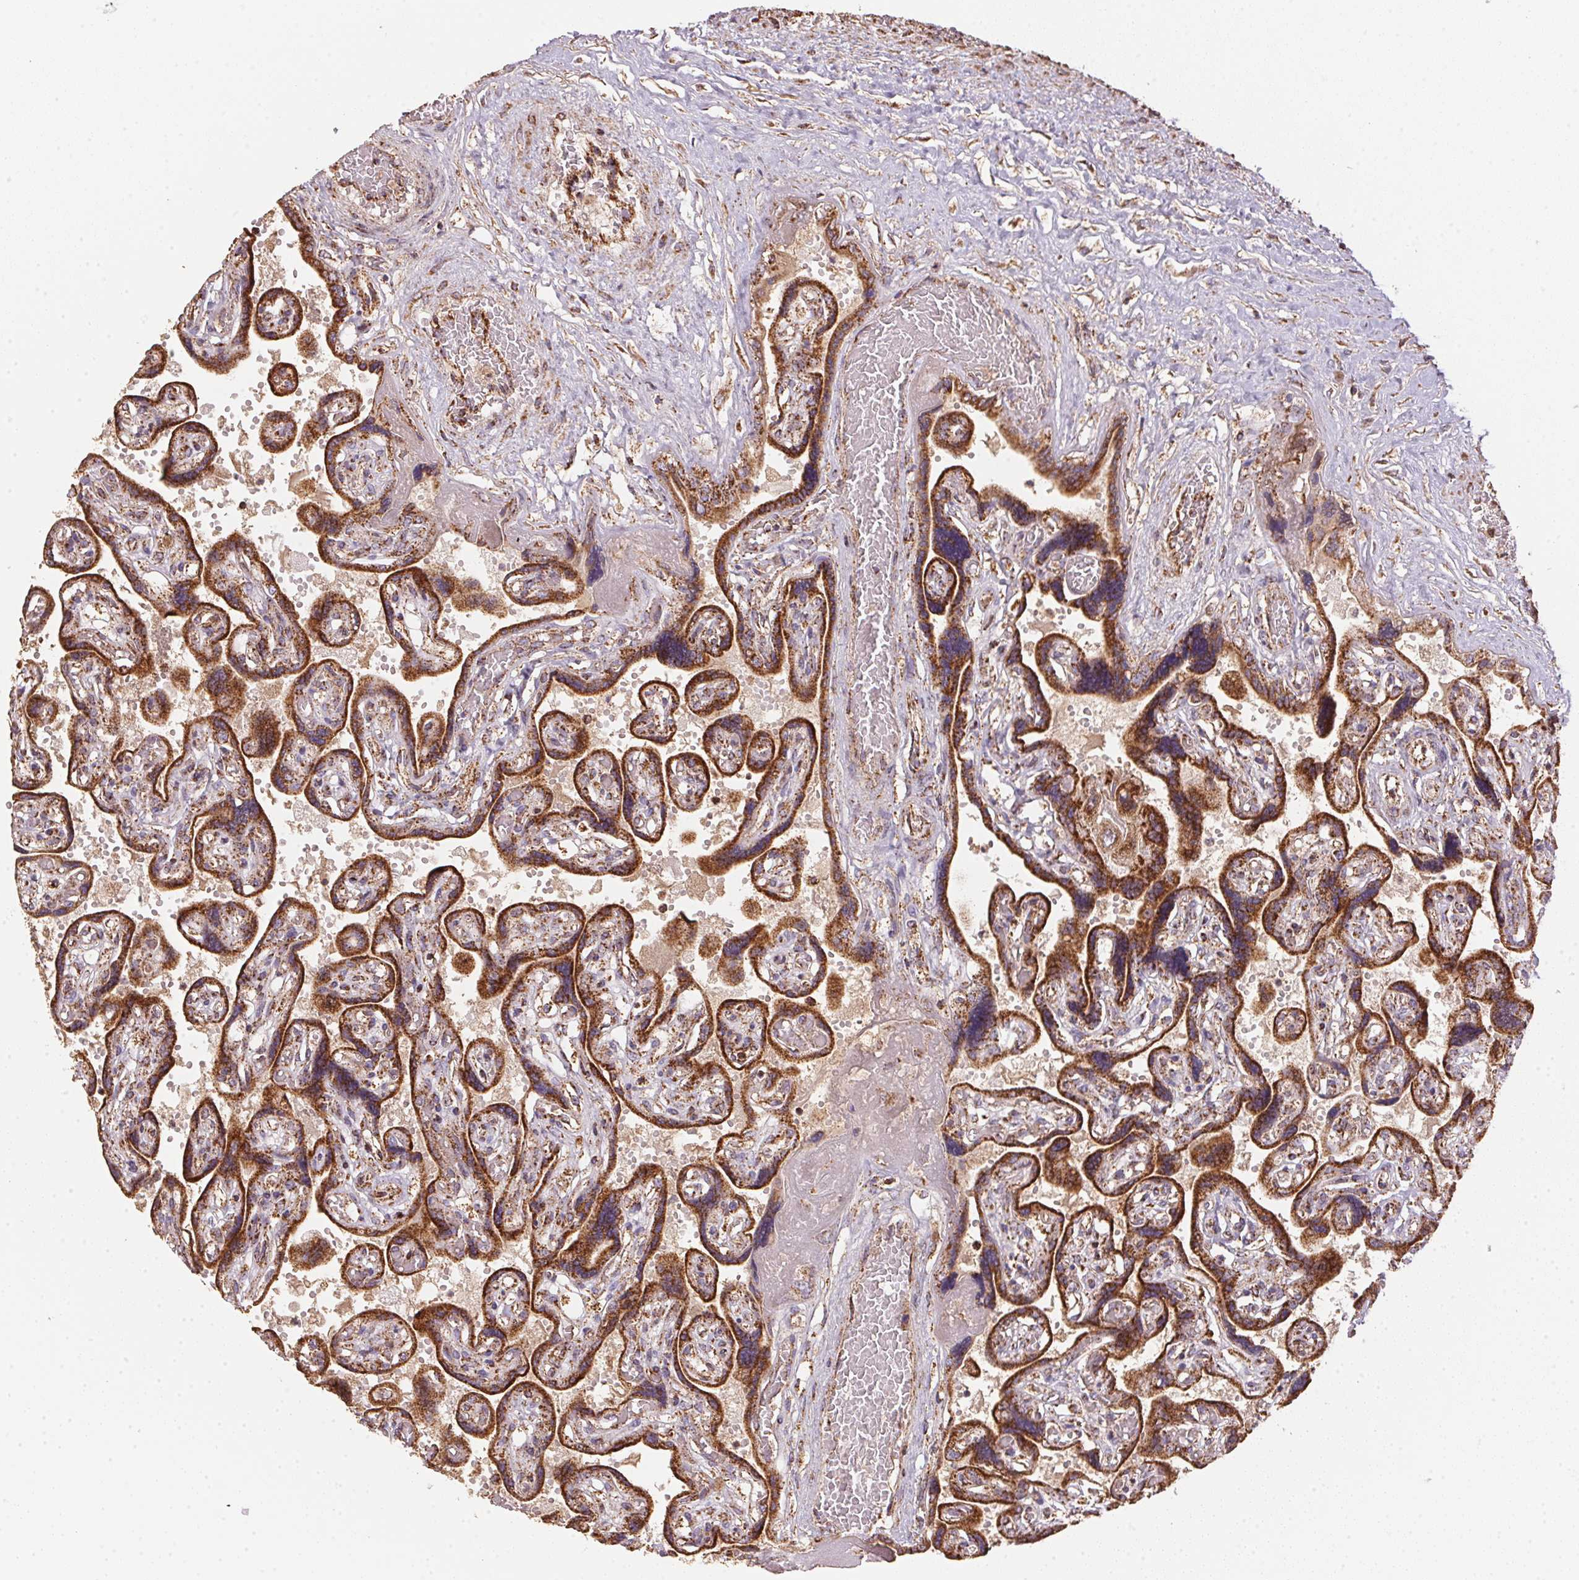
{"staining": {"intensity": "moderate", "quantity": ">75%", "location": "cytoplasmic/membranous"}, "tissue": "placenta", "cell_type": "Decidual cells", "image_type": "normal", "snomed": [{"axis": "morphology", "description": "Normal tissue, NOS"}, {"axis": "topography", "description": "Placenta"}], "caption": "IHC micrograph of benign placenta: human placenta stained using immunohistochemistry displays medium levels of moderate protein expression localized specifically in the cytoplasmic/membranous of decidual cells, appearing as a cytoplasmic/membranous brown color.", "gene": "NDUFS2", "patient": {"sex": "female", "age": 32}}